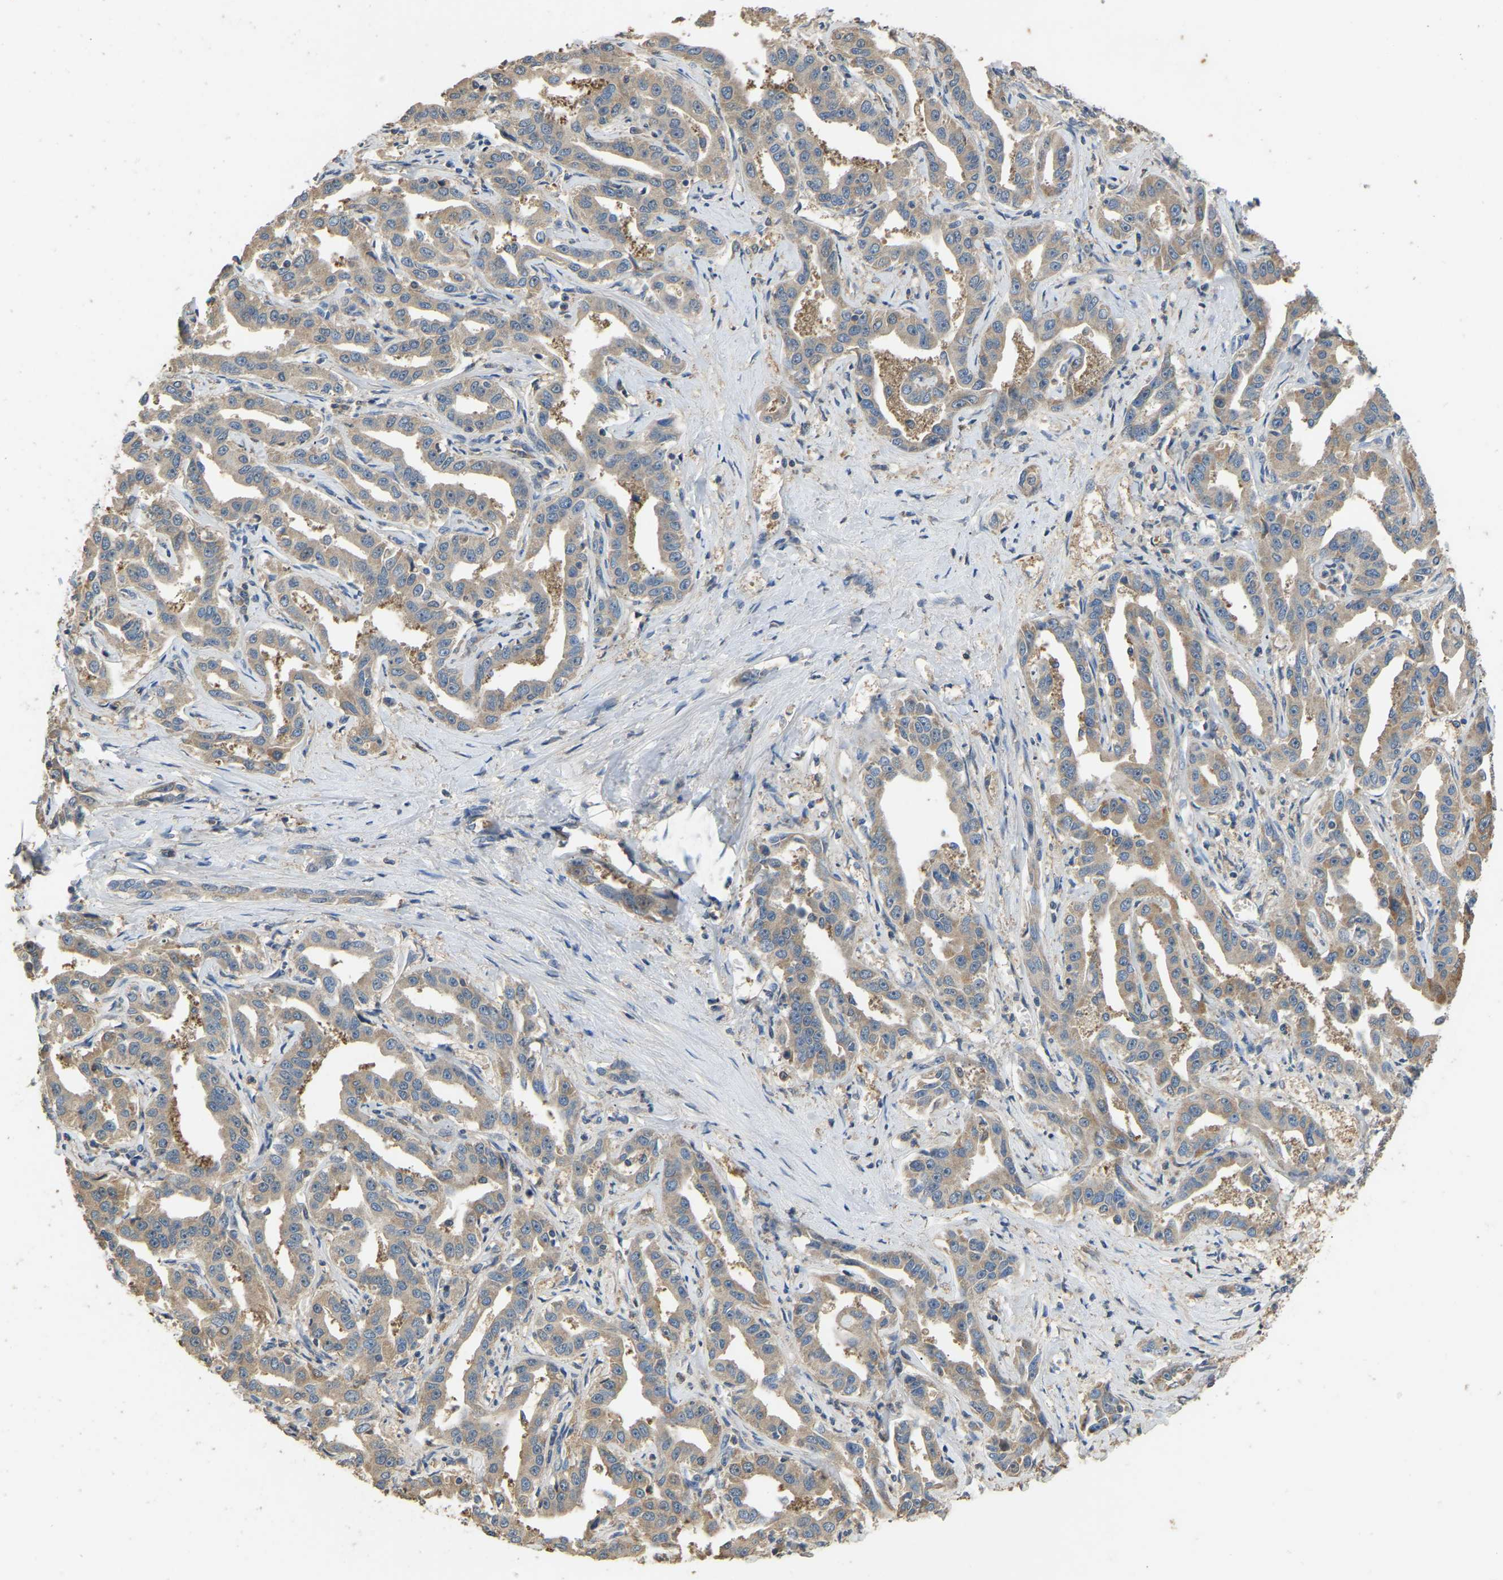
{"staining": {"intensity": "moderate", "quantity": ">75%", "location": "cytoplasmic/membranous"}, "tissue": "liver cancer", "cell_type": "Tumor cells", "image_type": "cancer", "snomed": [{"axis": "morphology", "description": "Cholangiocarcinoma"}, {"axis": "topography", "description": "Liver"}], "caption": "Liver cancer (cholangiocarcinoma) was stained to show a protein in brown. There is medium levels of moderate cytoplasmic/membranous staining in approximately >75% of tumor cells.", "gene": "TUFM", "patient": {"sex": "male", "age": 59}}